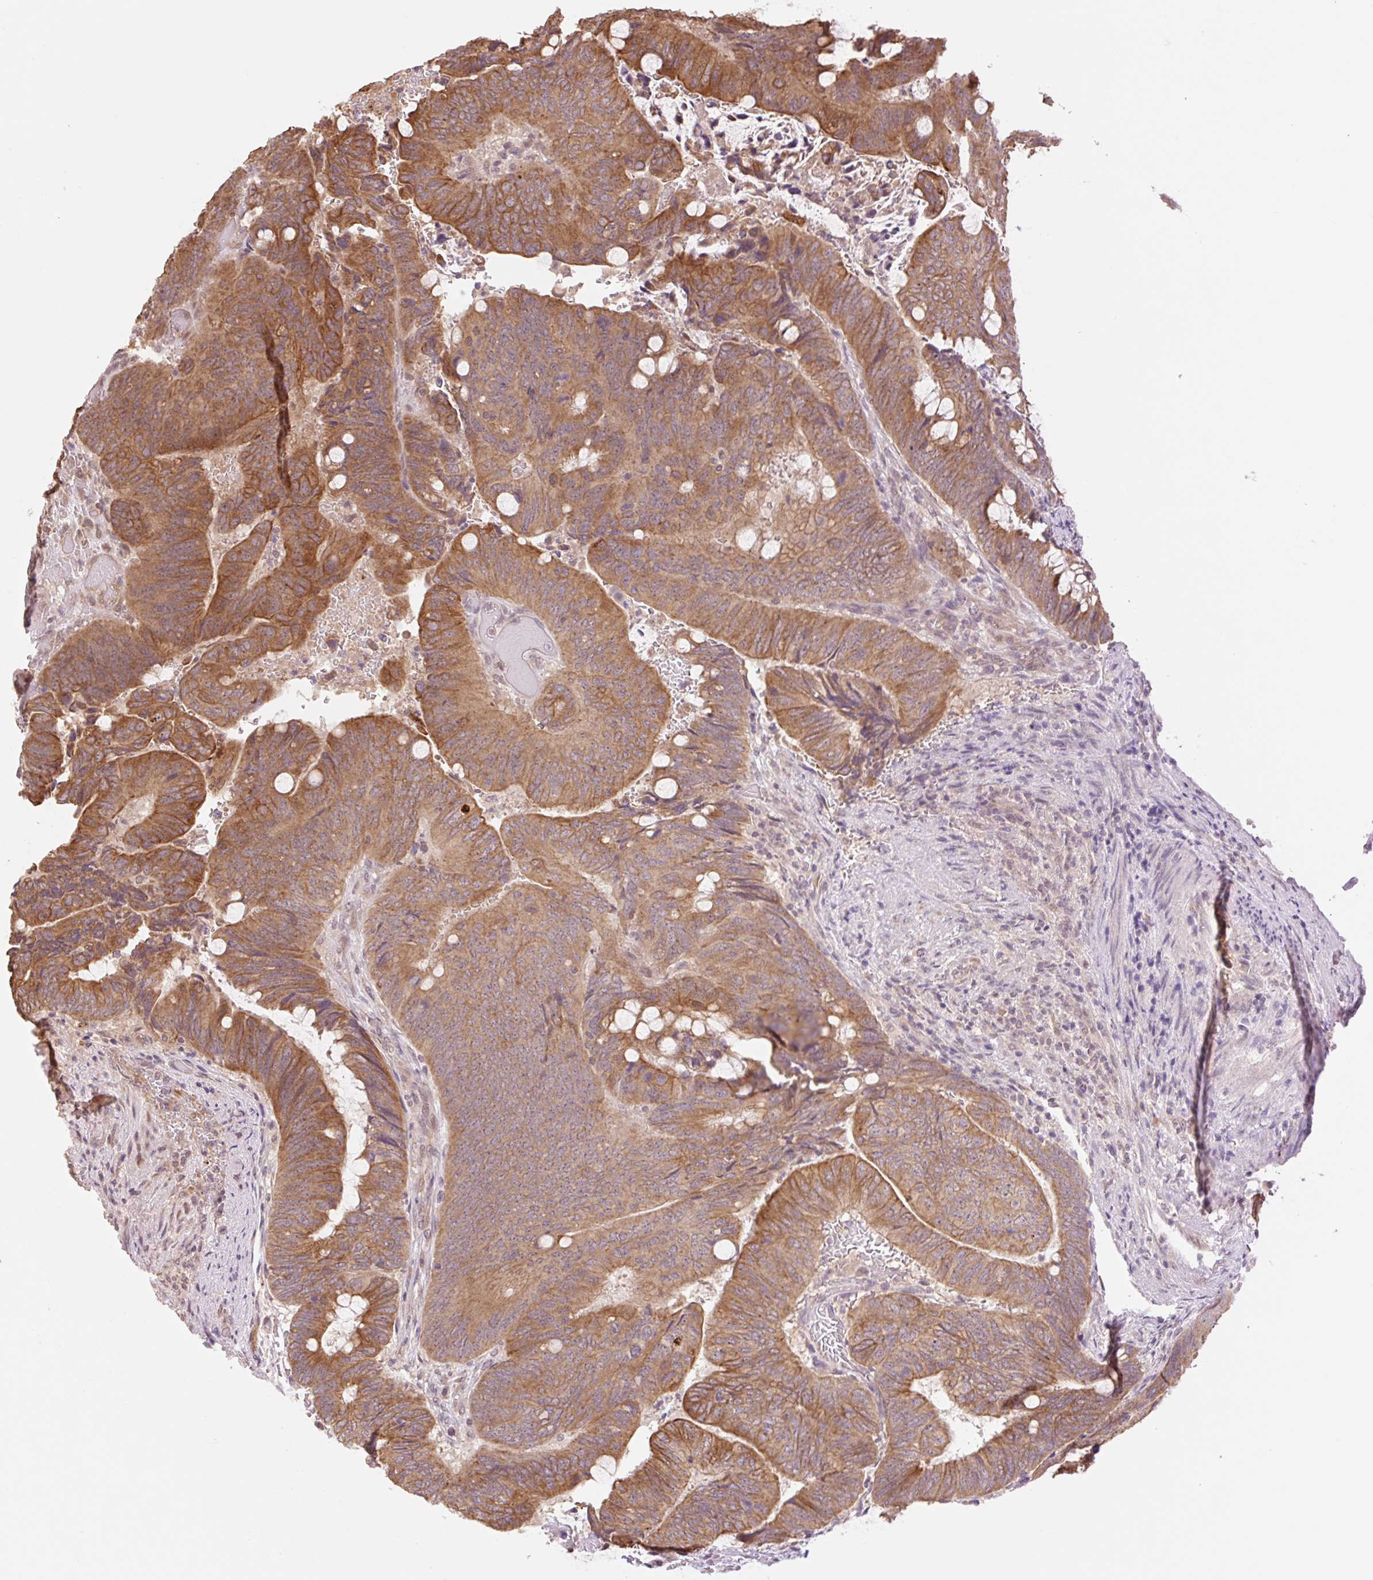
{"staining": {"intensity": "strong", "quantity": ">75%", "location": "cytoplasmic/membranous"}, "tissue": "colorectal cancer", "cell_type": "Tumor cells", "image_type": "cancer", "snomed": [{"axis": "morphology", "description": "Normal tissue, NOS"}, {"axis": "morphology", "description": "Adenocarcinoma, NOS"}, {"axis": "topography", "description": "Rectum"}, {"axis": "topography", "description": "Peripheral nerve tissue"}], "caption": "Immunohistochemical staining of human colorectal cancer shows high levels of strong cytoplasmic/membranous positivity in about >75% of tumor cells. The staining was performed using DAB to visualize the protein expression in brown, while the nuclei were stained in blue with hematoxylin (Magnification: 20x).", "gene": "YJU2B", "patient": {"sex": "male", "age": 92}}